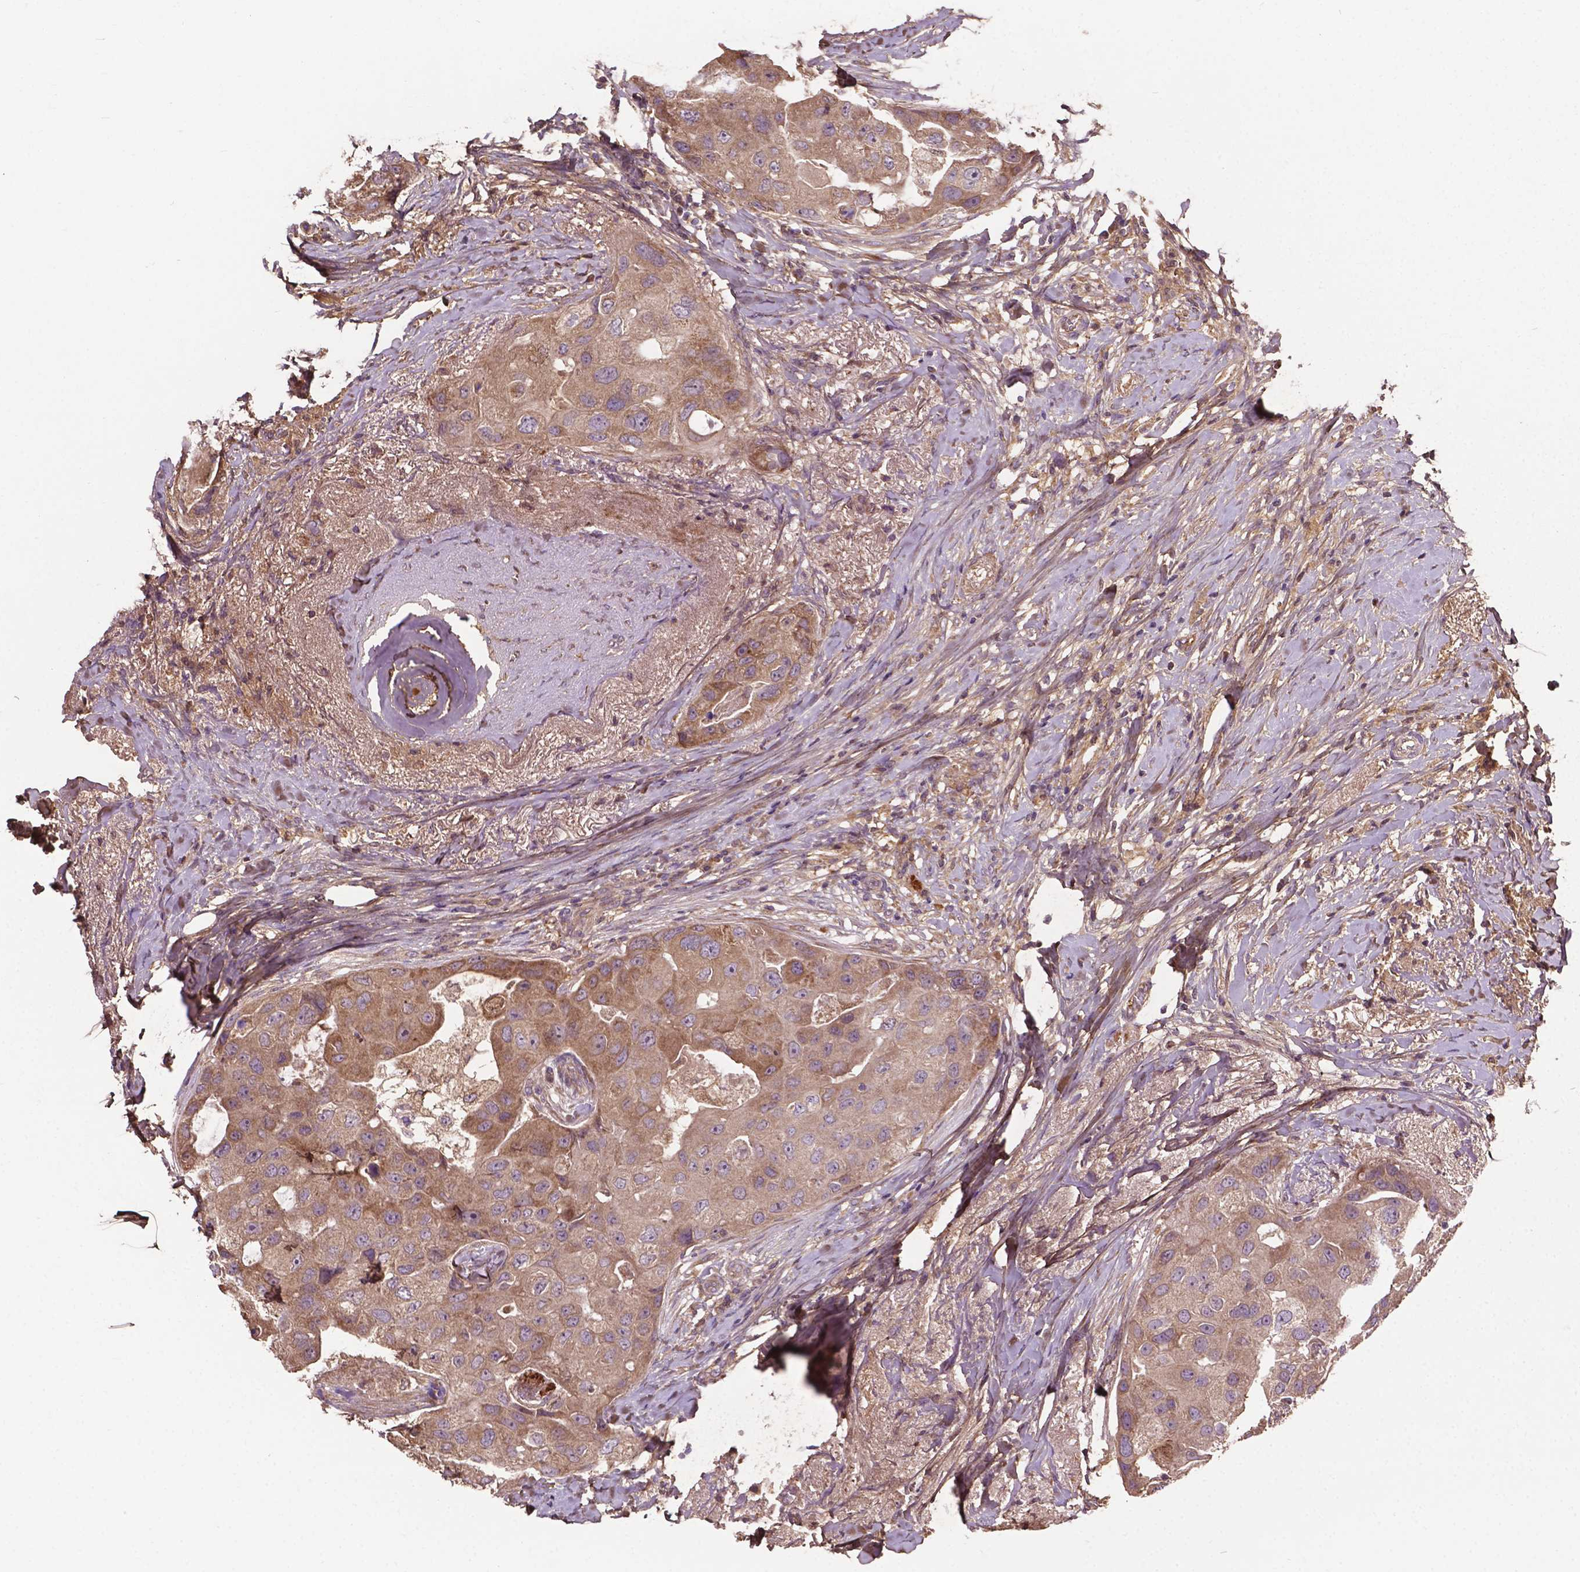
{"staining": {"intensity": "moderate", "quantity": ">75%", "location": "cytoplasmic/membranous"}, "tissue": "breast cancer", "cell_type": "Tumor cells", "image_type": "cancer", "snomed": [{"axis": "morphology", "description": "Duct carcinoma"}, {"axis": "topography", "description": "Breast"}], "caption": "Human breast cancer stained with a brown dye shows moderate cytoplasmic/membranous positive staining in approximately >75% of tumor cells.", "gene": "GJA9", "patient": {"sex": "female", "age": 43}}